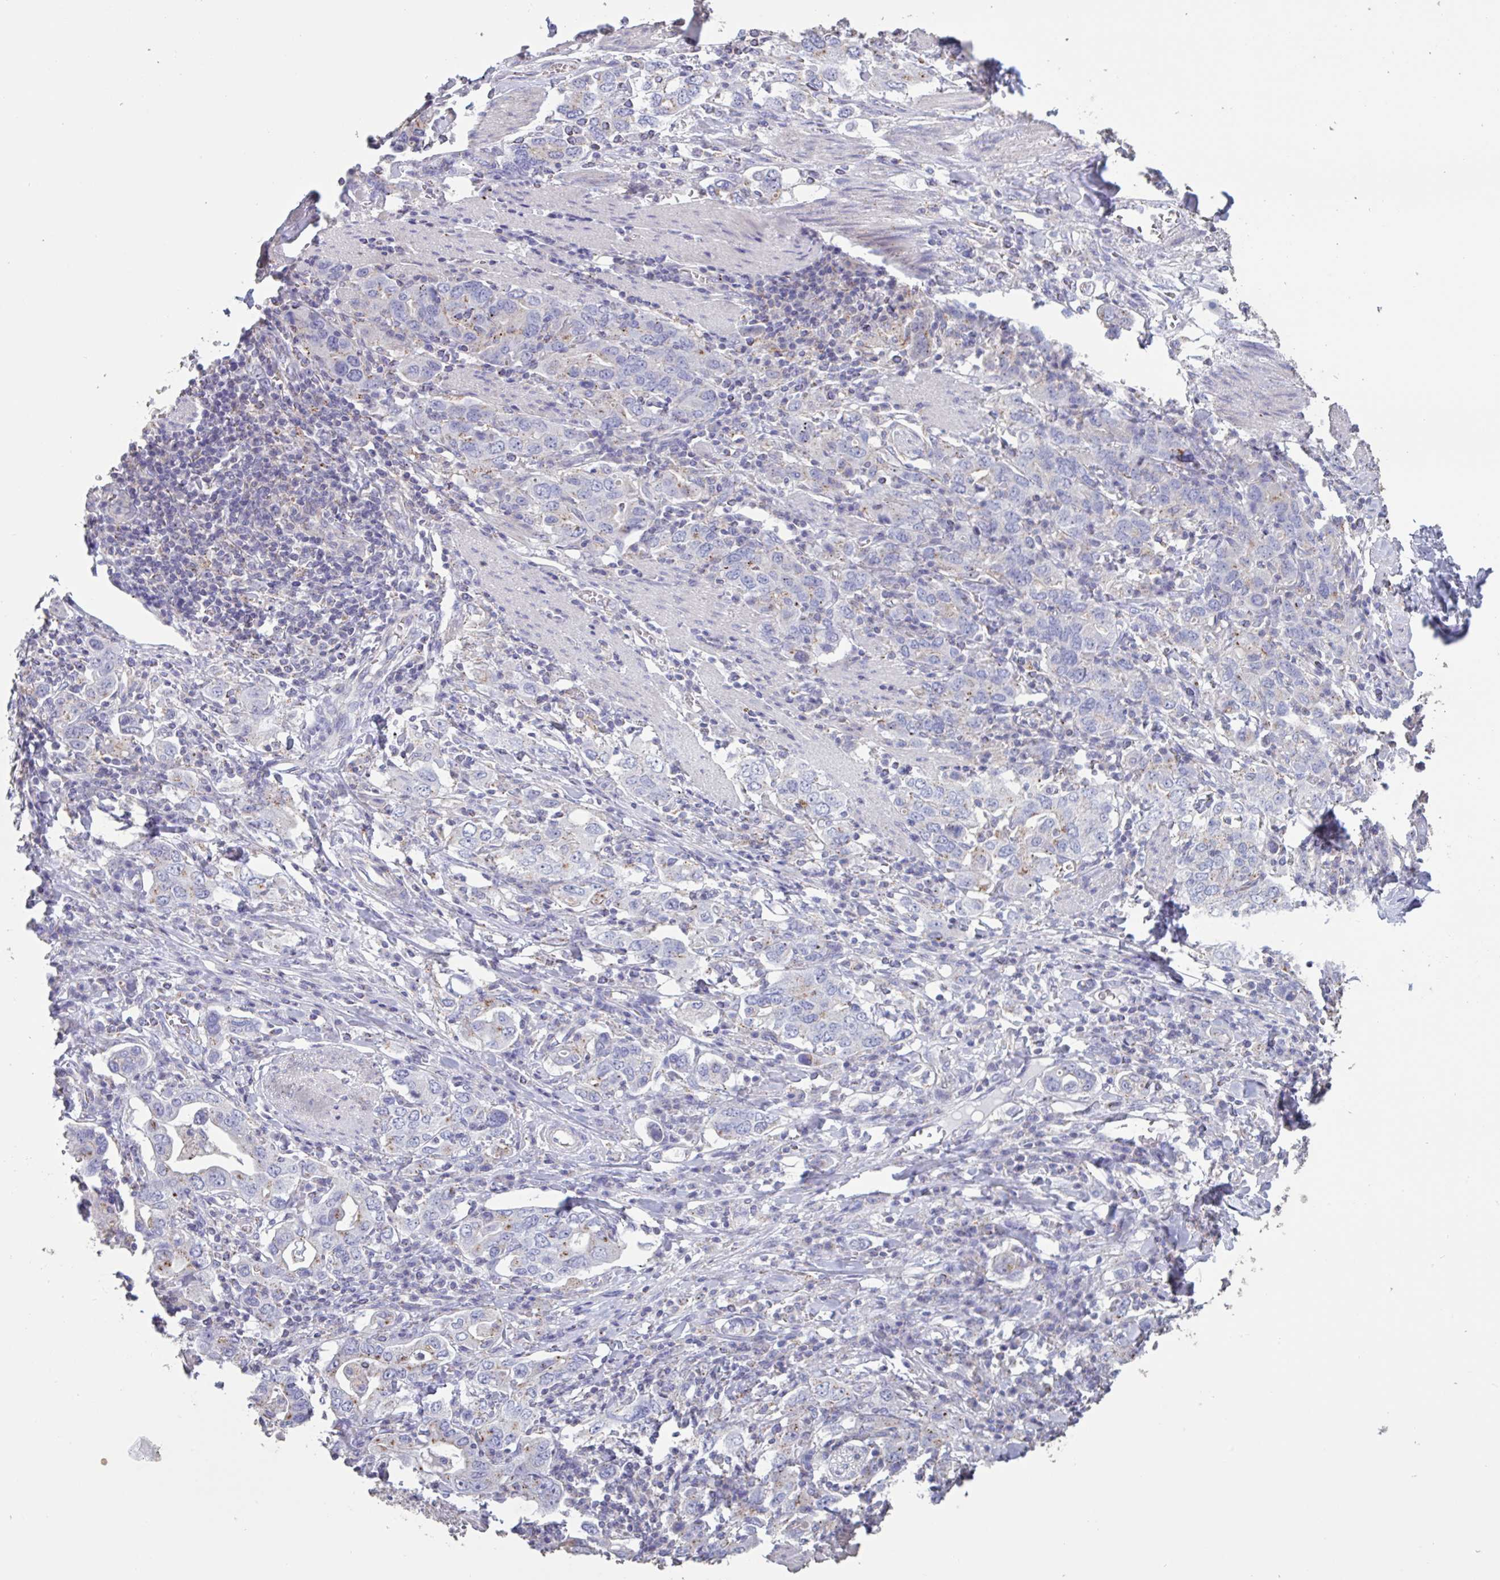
{"staining": {"intensity": "negative", "quantity": "none", "location": "none"}, "tissue": "stomach cancer", "cell_type": "Tumor cells", "image_type": "cancer", "snomed": [{"axis": "morphology", "description": "Adenocarcinoma, NOS"}, {"axis": "topography", "description": "Stomach, upper"}, {"axis": "topography", "description": "Stomach"}], "caption": "Immunohistochemistry photomicrograph of neoplastic tissue: human stomach cancer stained with DAB (3,3'-diaminobenzidine) demonstrates no significant protein expression in tumor cells.", "gene": "CHMP5", "patient": {"sex": "male", "age": 62}}